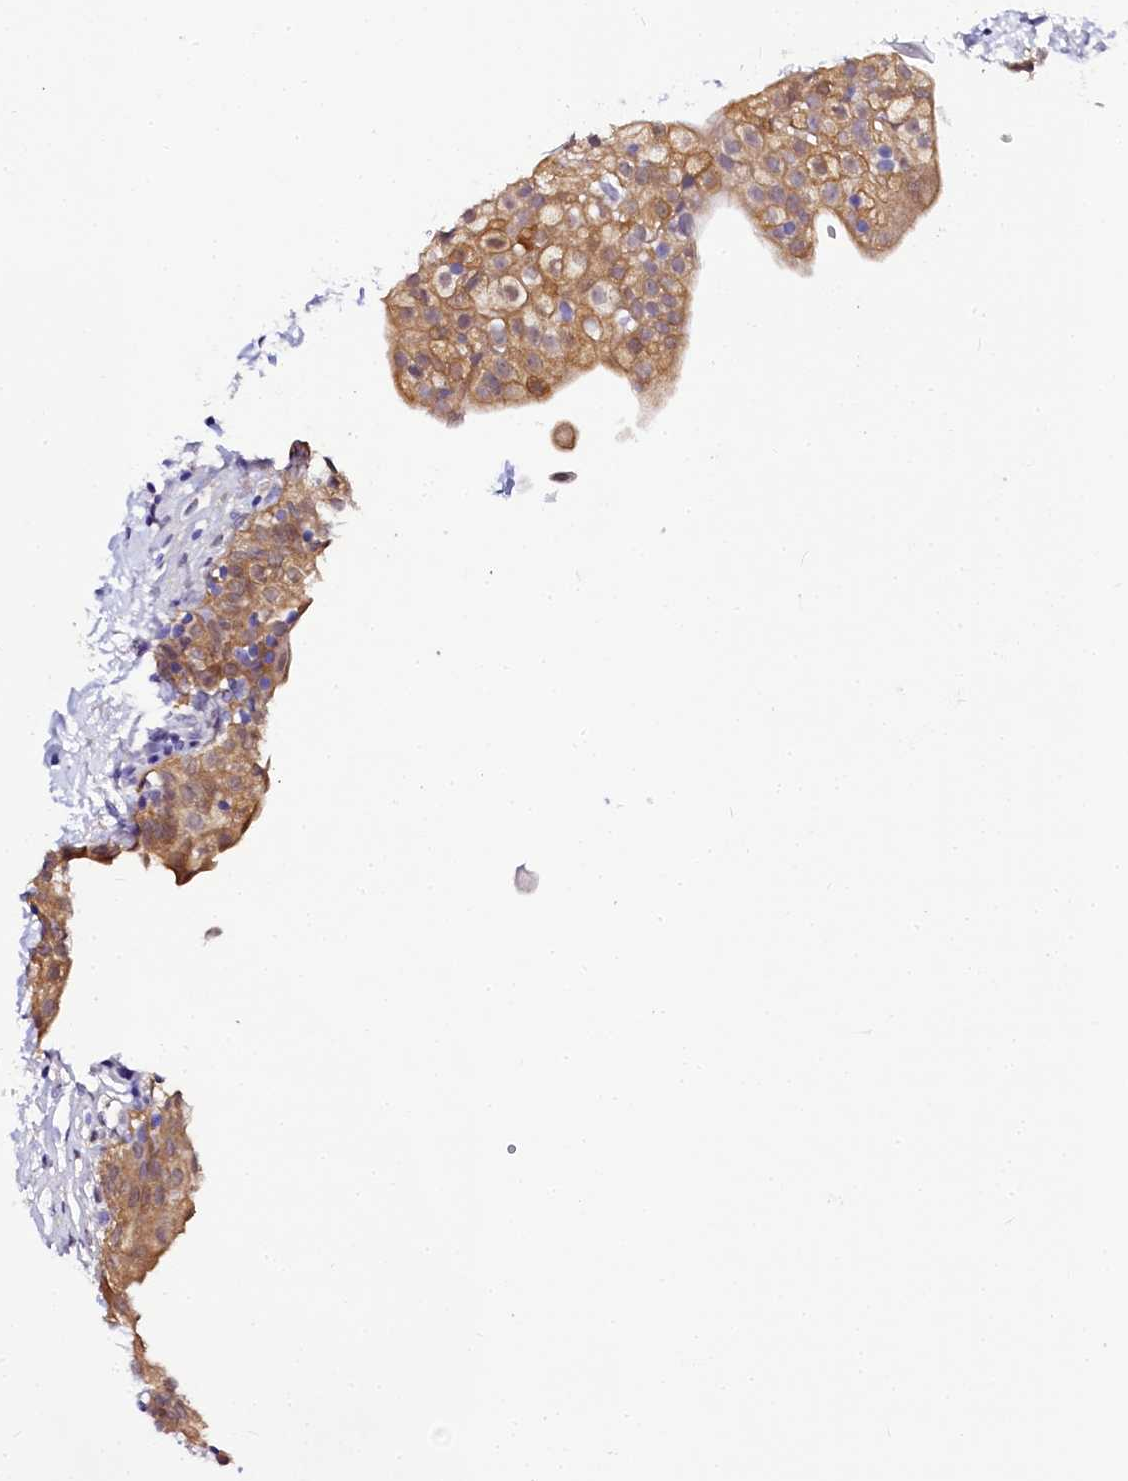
{"staining": {"intensity": "moderate", "quantity": ">75%", "location": "cytoplasmic/membranous"}, "tissue": "urinary bladder", "cell_type": "Urothelial cells", "image_type": "normal", "snomed": [{"axis": "morphology", "description": "Normal tissue, NOS"}, {"axis": "topography", "description": "Urinary bladder"}], "caption": "The immunohistochemical stain labels moderate cytoplasmic/membranous positivity in urothelial cells of benign urinary bladder.", "gene": "SORD", "patient": {"sex": "male", "age": 55}}